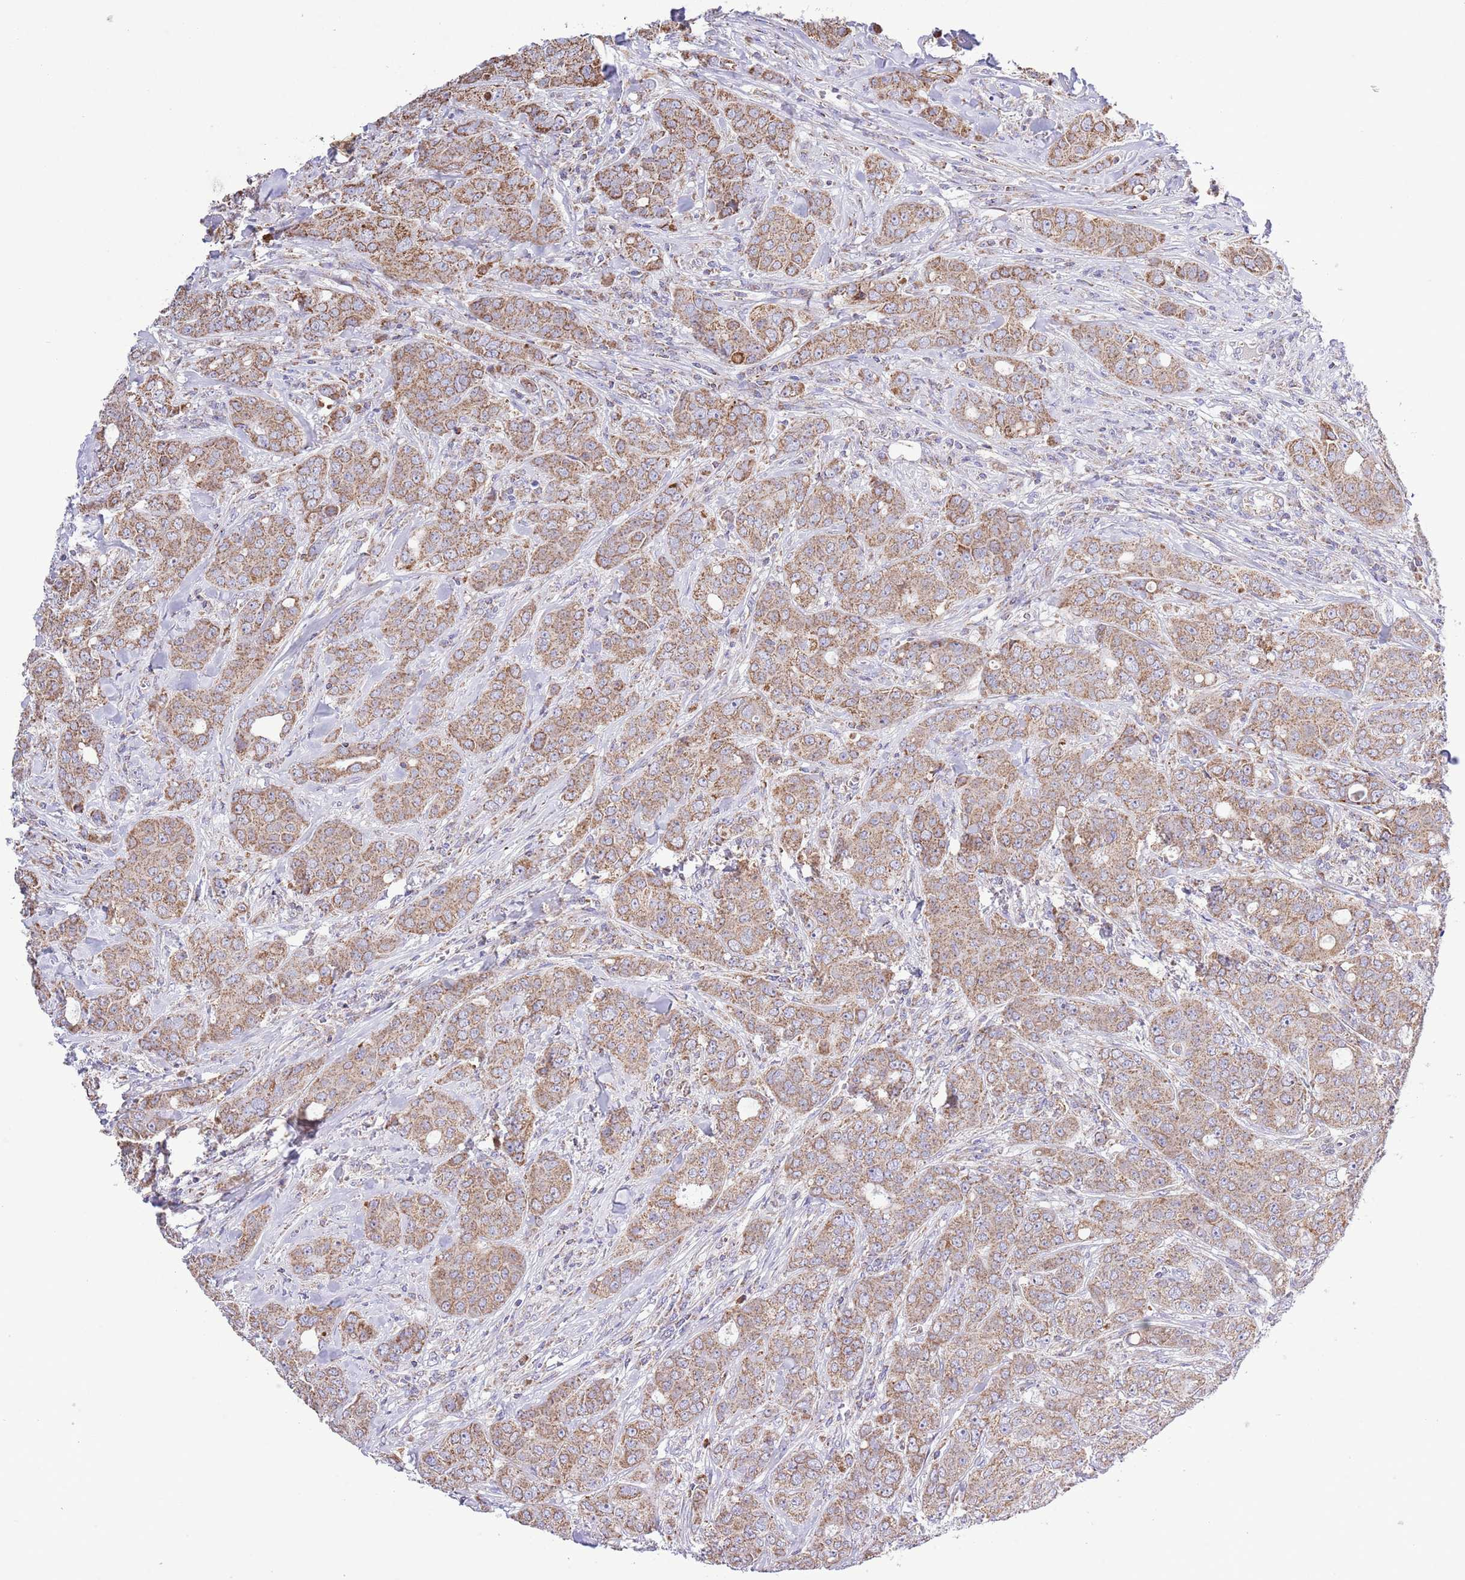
{"staining": {"intensity": "moderate", "quantity": ">75%", "location": "cytoplasmic/membranous"}, "tissue": "breast cancer", "cell_type": "Tumor cells", "image_type": "cancer", "snomed": [{"axis": "morphology", "description": "Duct carcinoma"}, {"axis": "topography", "description": "Breast"}], "caption": "High-magnification brightfield microscopy of intraductal carcinoma (breast) stained with DAB (3,3'-diaminobenzidine) (brown) and counterstained with hematoxylin (blue). tumor cells exhibit moderate cytoplasmic/membranous expression is identified in about>75% of cells.", "gene": "TEKTIP1", "patient": {"sex": "female", "age": 43}}